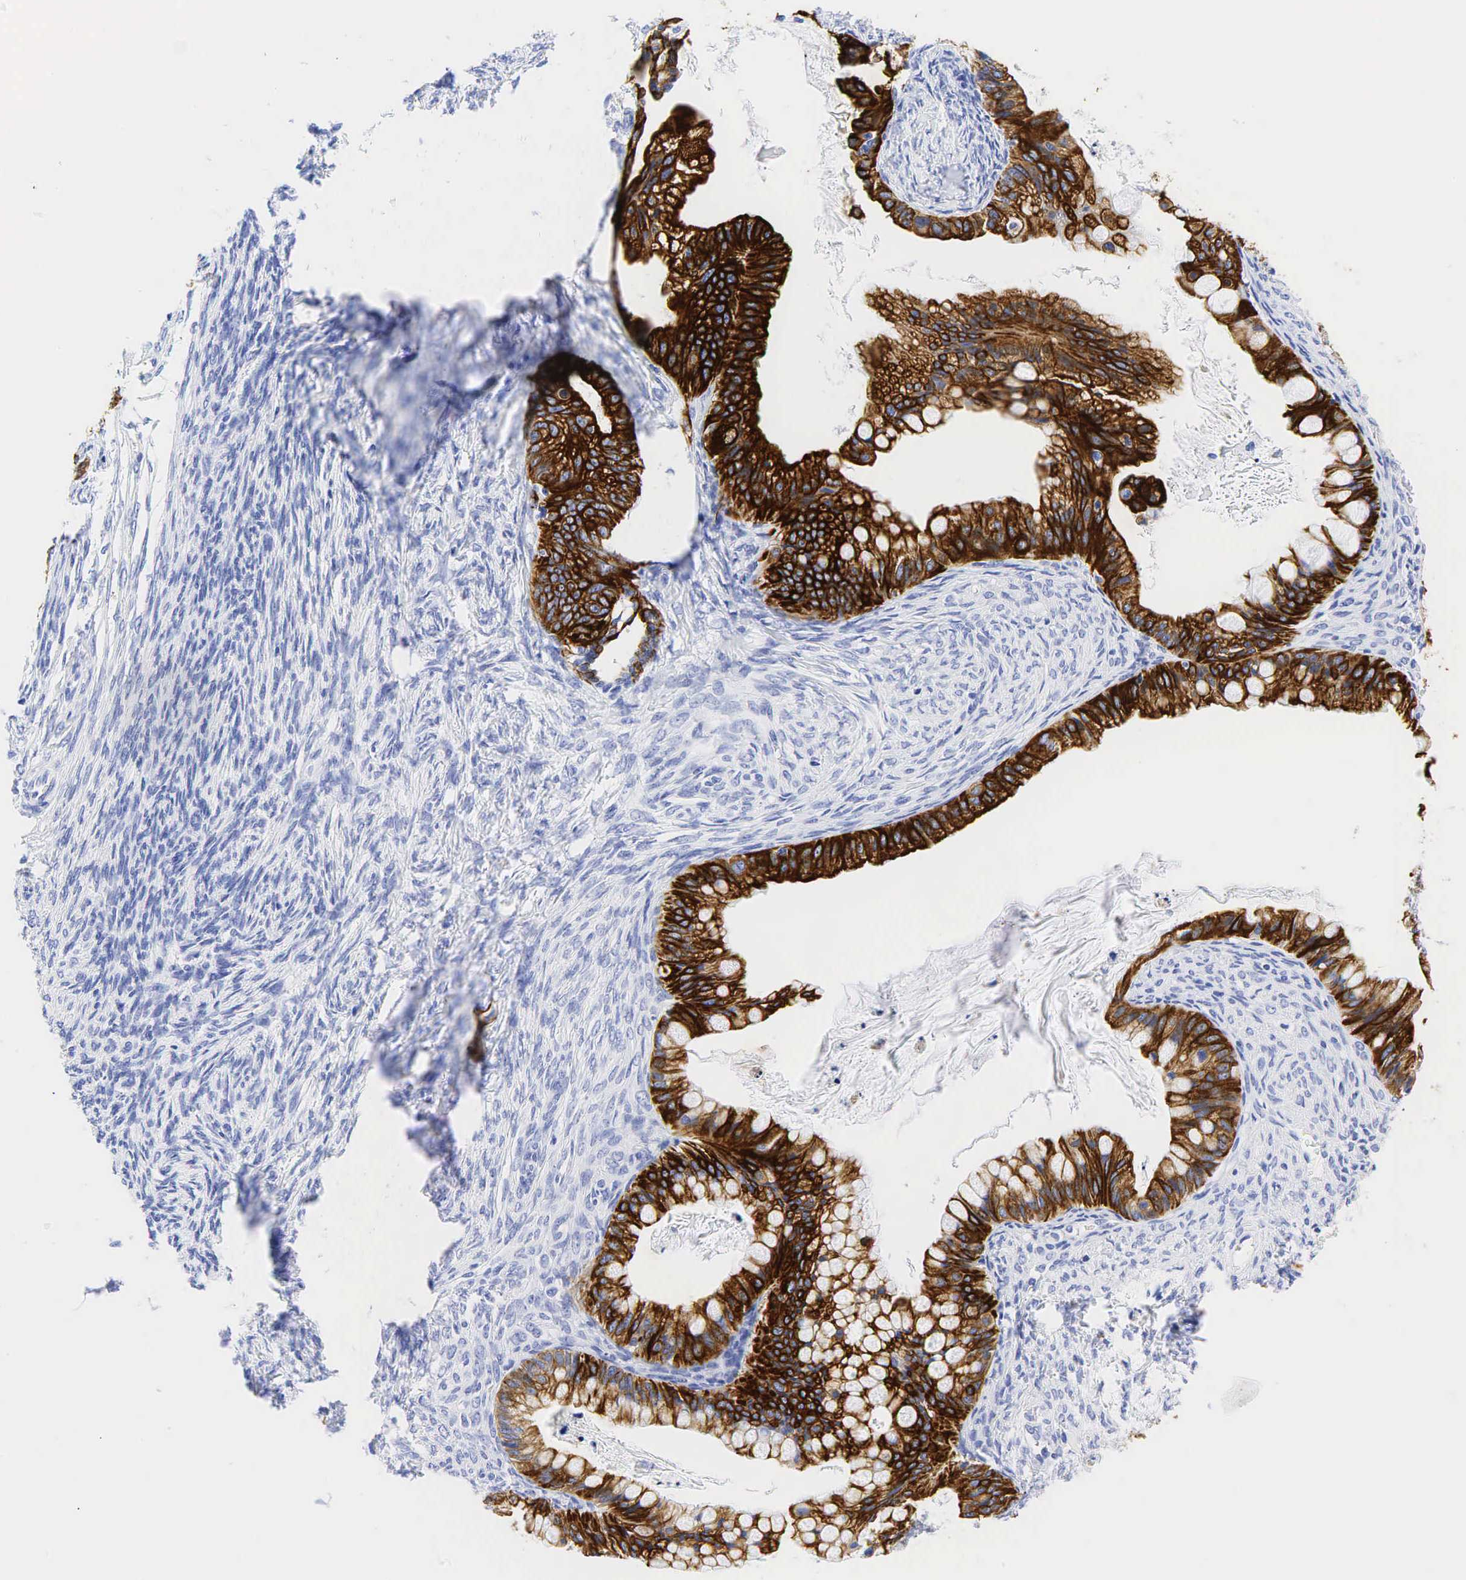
{"staining": {"intensity": "strong", "quantity": ">75%", "location": "cytoplasmic/membranous"}, "tissue": "ovarian cancer", "cell_type": "Tumor cells", "image_type": "cancer", "snomed": [{"axis": "morphology", "description": "Cystadenocarcinoma, mucinous, NOS"}, {"axis": "topography", "description": "Ovary"}], "caption": "Protein expression analysis of human ovarian cancer (mucinous cystadenocarcinoma) reveals strong cytoplasmic/membranous staining in about >75% of tumor cells.", "gene": "KRT7", "patient": {"sex": "female", "age": 57}}